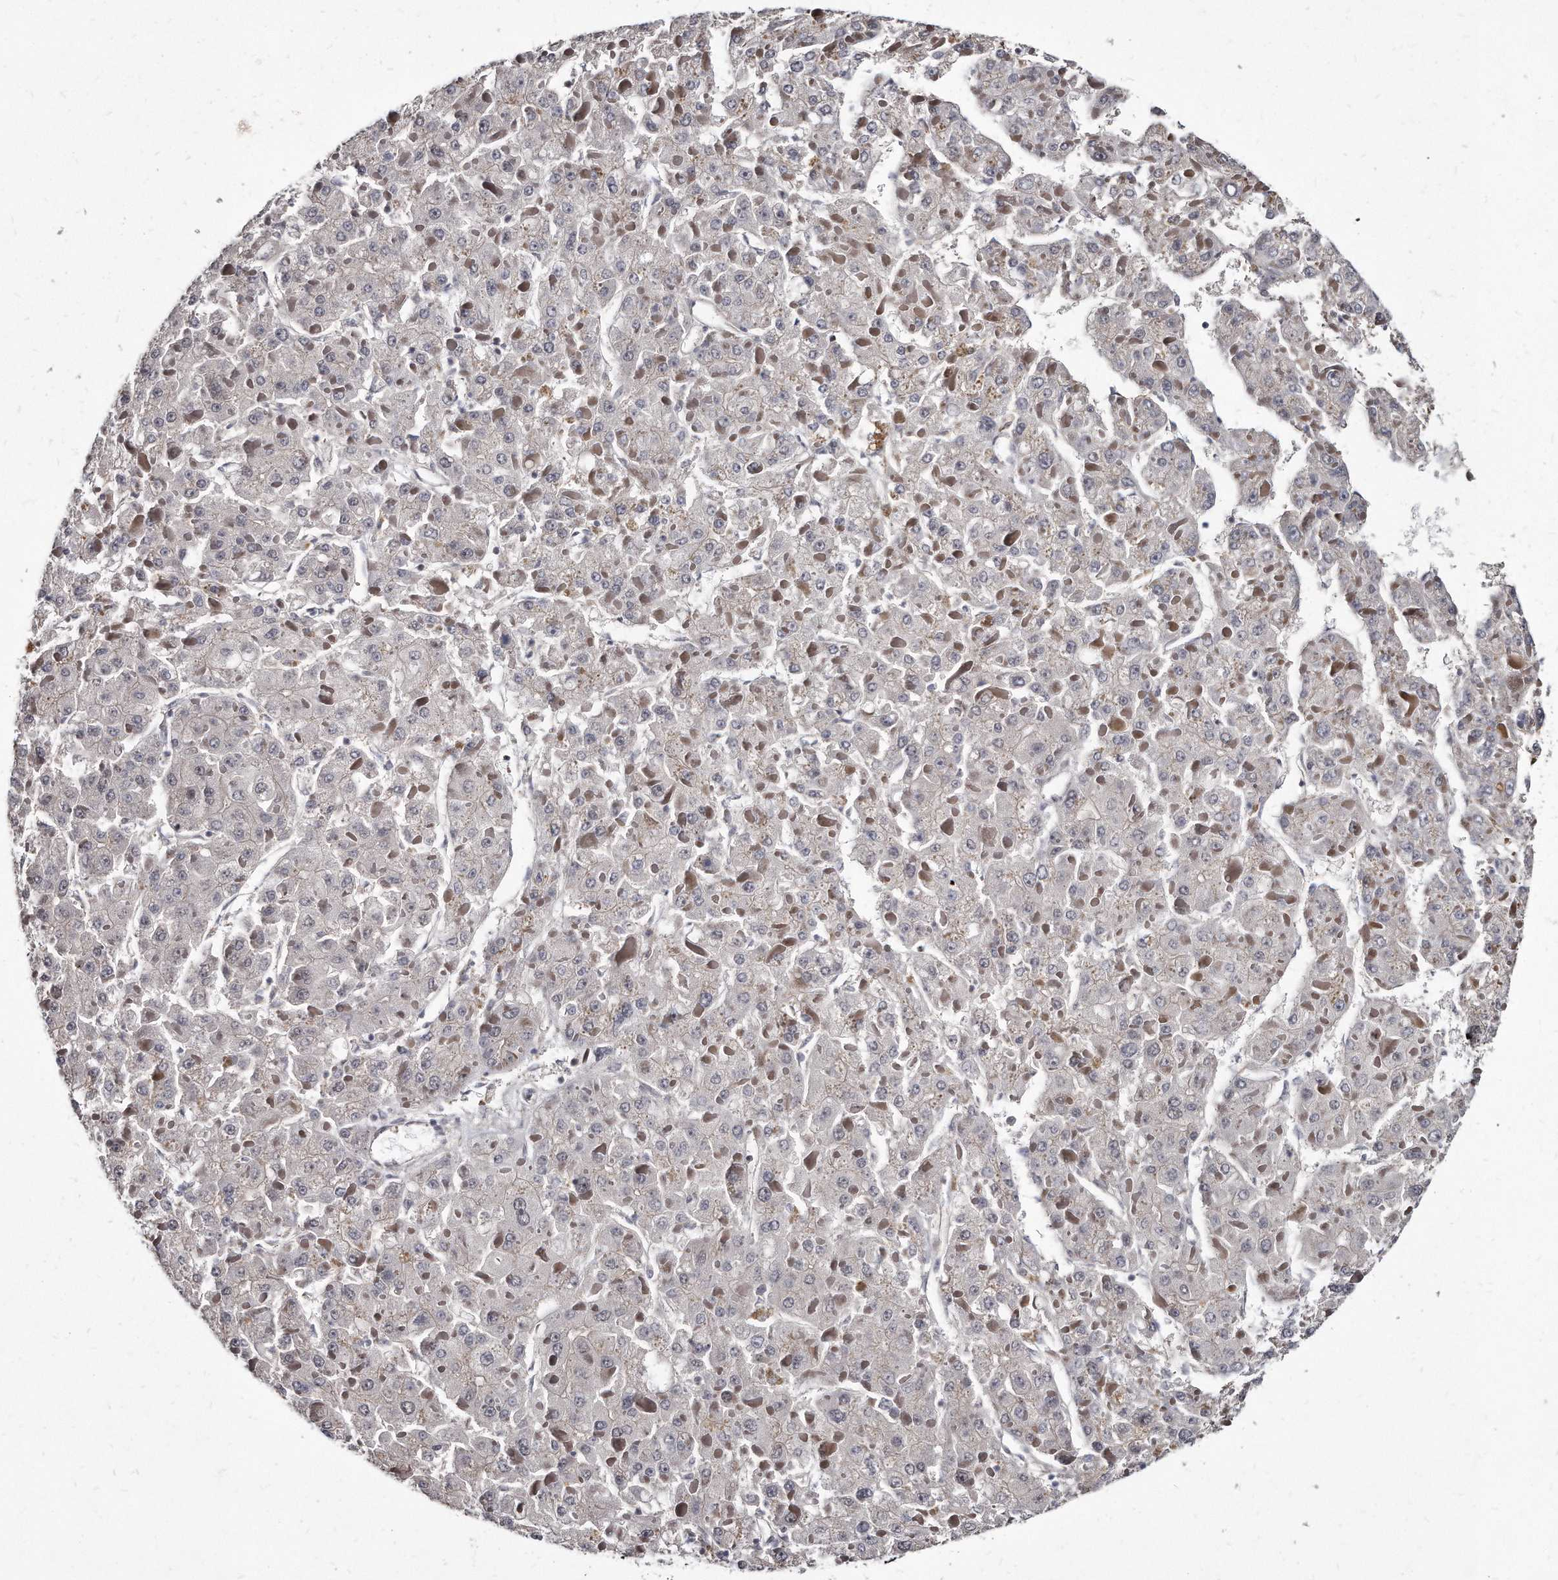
{"staining": {"intensity": "negative", "quantity": "none", "location": "none"}, "tissue": "liver cancer", "cell_type": "Tumor cells", "image_type": "cancer", "snomed": [{"axis": "morphology", "description": "Carcinoma, Hepatocellular, NOS"}, {"axis": "topography", "description": "Liver"}], "caption": "A histopathology image of human liver cancer (hepatocellular carcinoma) is negative for staining in tumor cells.", "gene": "KLHDC3", "patient": {"sex": "female", "age": 73}}